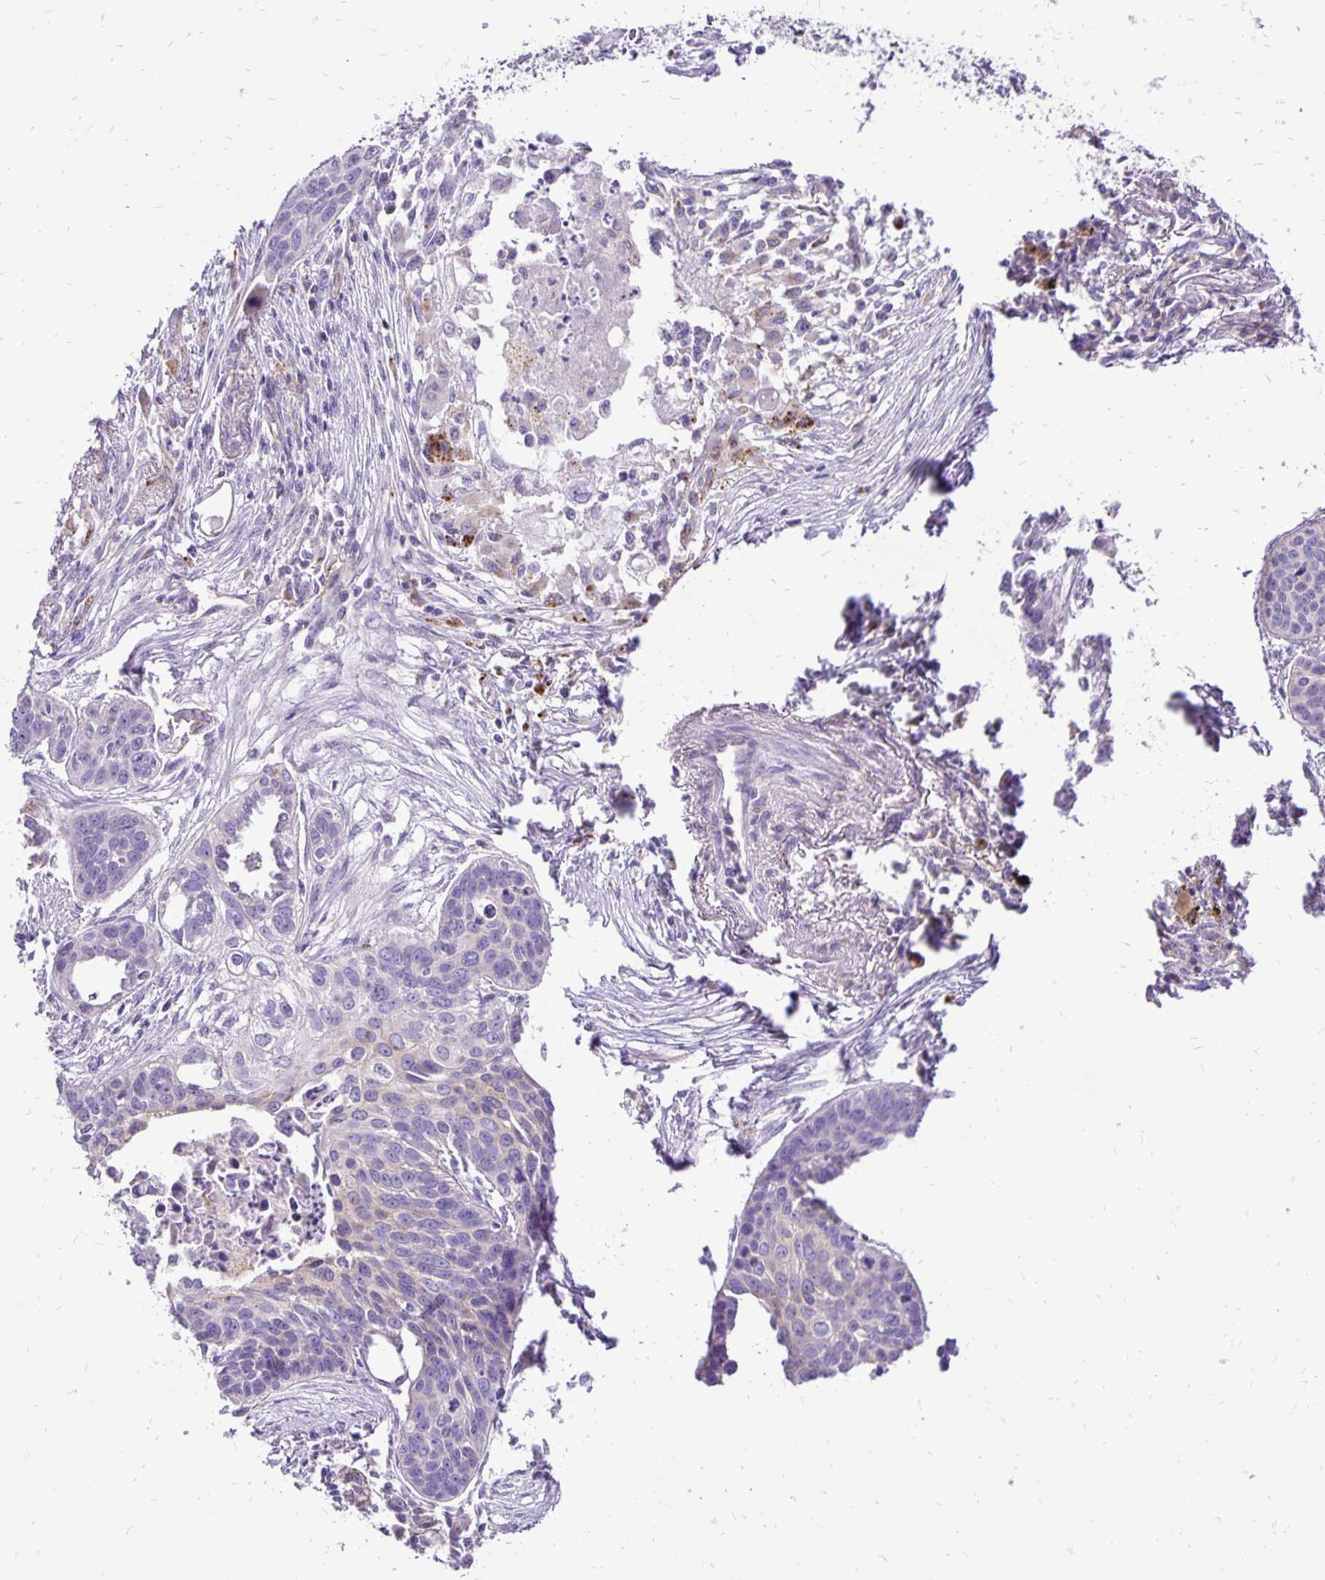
{"staining": {"intensity": "negative", "quantity": "none", "location": "none"}, "tissue": "lung cancer", "cell_type": "Tumor cells", "image_type": "cancer", "snomed": [{"axis": "morphology", "description": "Squamous cell carcinoma, NOS"}, {"axis": "topography", "description": "Lung"}], "caption": "Immunohistochemistry histopathology image of neoplastic tissue: human lung cancer (squamous cell carcinoma) stained with DAB exhibits no significant protein expression in tumor cells.", "gene": "EIF5A", "patient": {"sex": "male", "age": 71}}